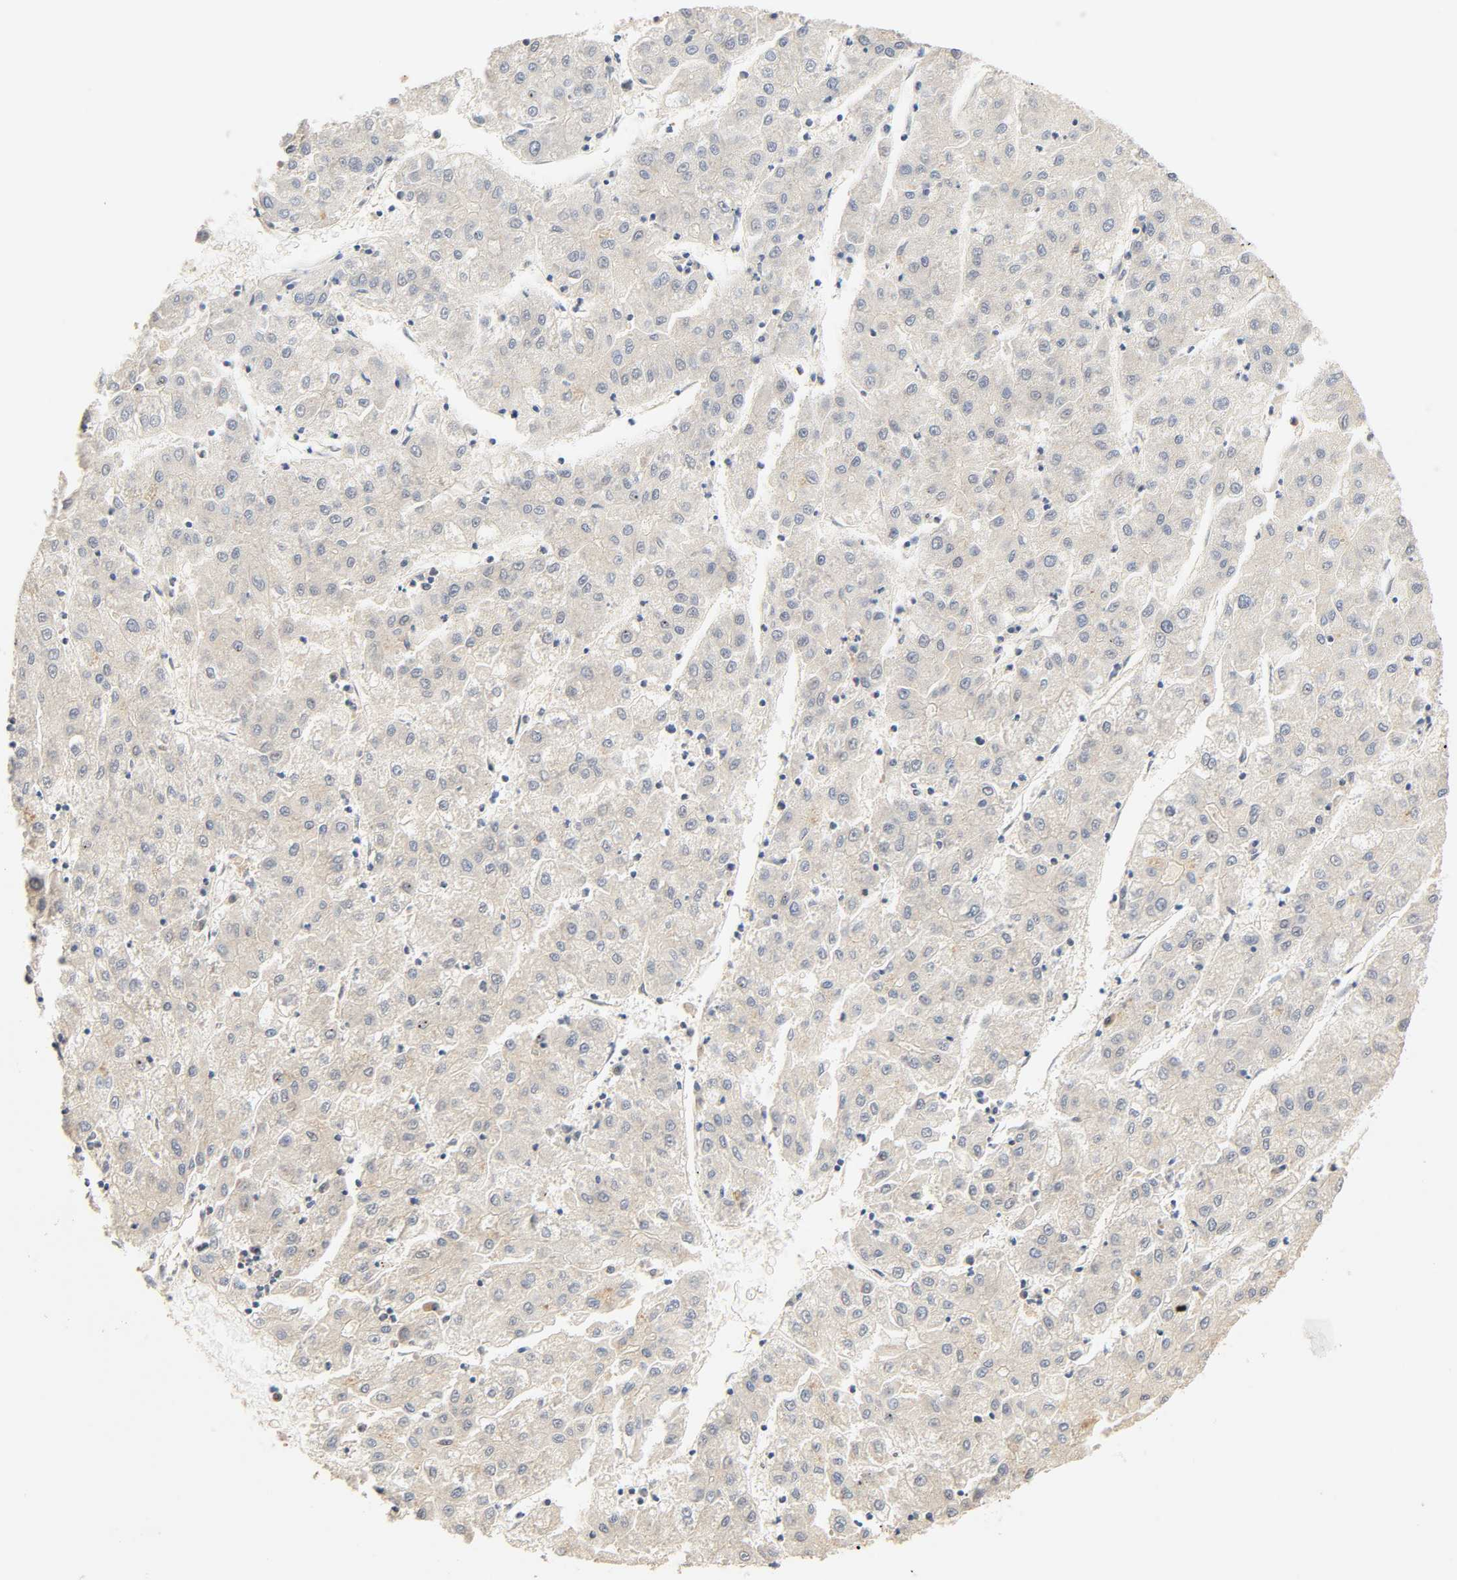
{"staining": {"intensity": "negative", "quantity": "none", "location": "none"}, "tissue": "liver cancer", "cell_type": "Tumor cells", "image_type": "cancer", "snomed": [{"axis": "morphology", "description": "Carcinoma, Hepatocellular, NOS"}, {"axis": "topography", "description": "Liver"}], "caption": "The image reveals no significant positivity in tumor cells of liver hepatocellular carcinoma.", "gene": "CACNA1G", "patient": {"sex": "male", "age": 72}}